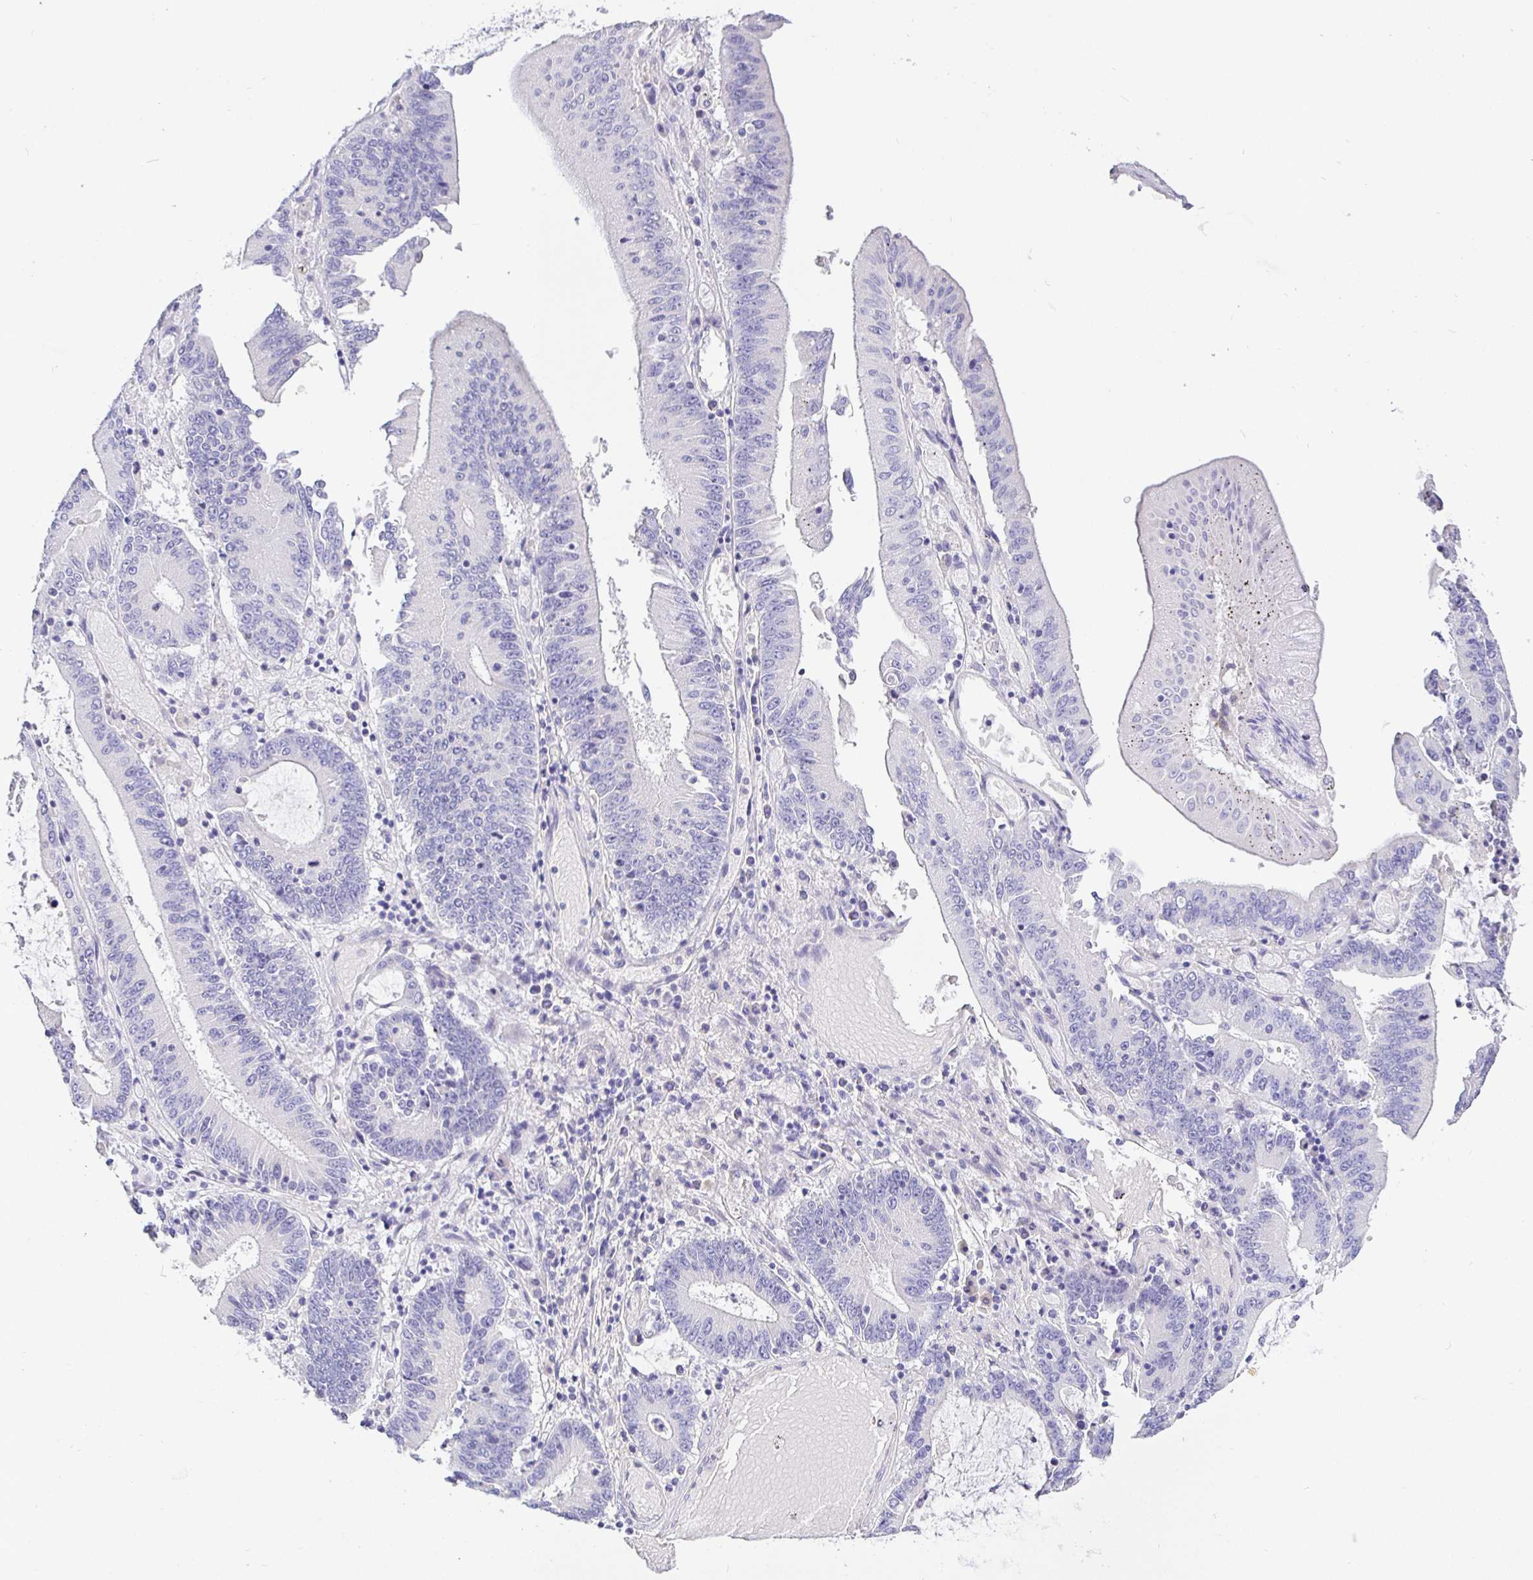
{"staining": {"intensity": "negative", "quantity": "none", "location": "none"}, "tissue": "stomach cancer", "cell_type": "Tumor cells", "image_type": "cancer", "snomed": [{"axis": "morphology", "description": "Adenocarcinoma, NOS"}, {"axis": "topography", "description": "Stomach, upper"}], "caption": "This micrograph is of adenocarcinoma (stomach) stained with immunohistochemistry (IHC) to label a protein in brown with the nuclei are counter-stained blue. There is no positivity in tumor cells.", "gene": "TPTE", "patient": {"sex": "male", "age": 68}}